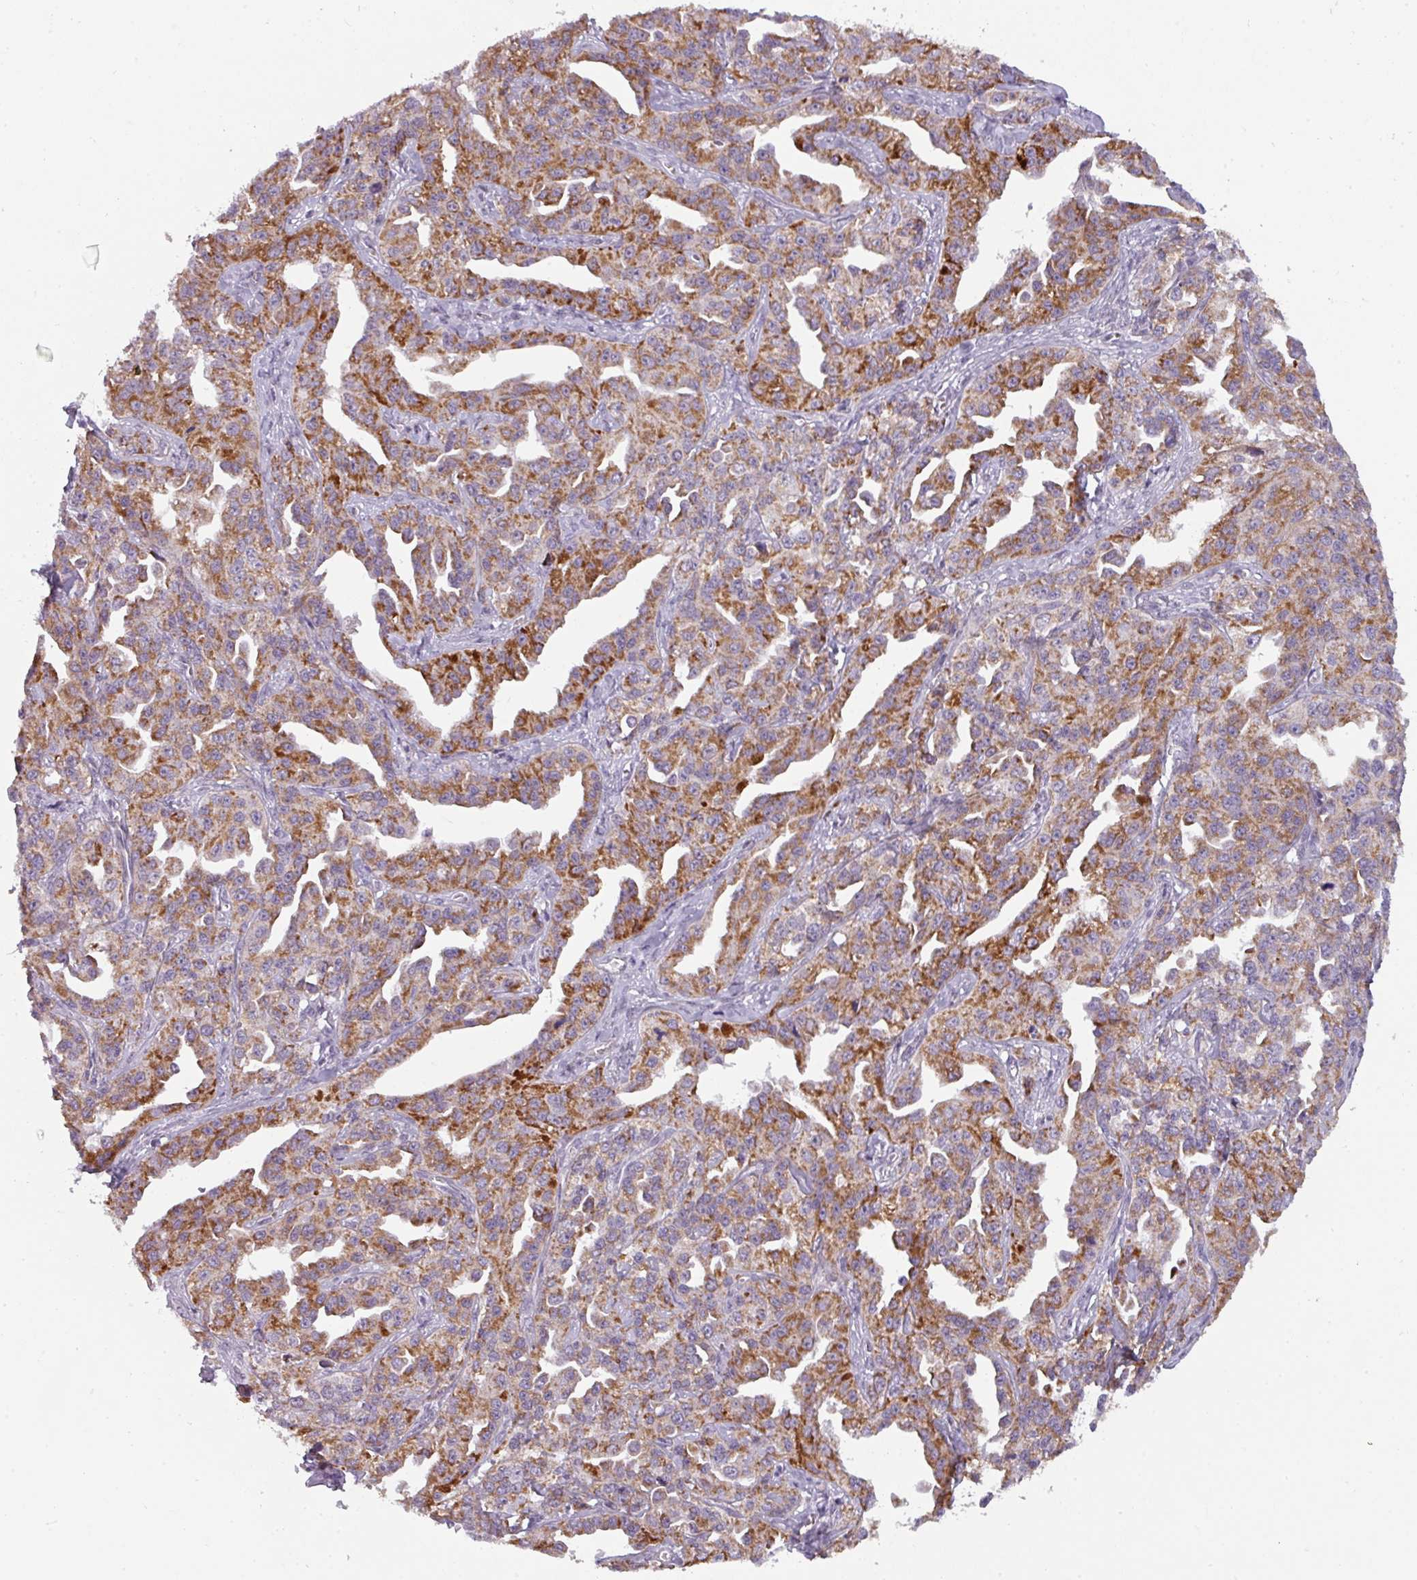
{"staining": {"intensity": "moderate", "quantity": ">75%", "location": "cytoplasmic/membranous"}, "tissue": "ovarian cancer", "cell_type": "Tumor cells", "image_type": "cancer", "snomed": [{"axis": "morphology", "description": "Cystadenocarcinoma, serous, NOS"}, {"axis": "topography", "description": "Ovary"}], "caption": "The micrograph displays immunohistochemical staining of ovarian cancer (serous cystadenocarcinoma). There is moderate cytoplasmic/membranous positivity is present in about >75% of tumor cells.", "gene": "C2orf68", "patient": {"sex": "female", "age": 75}}